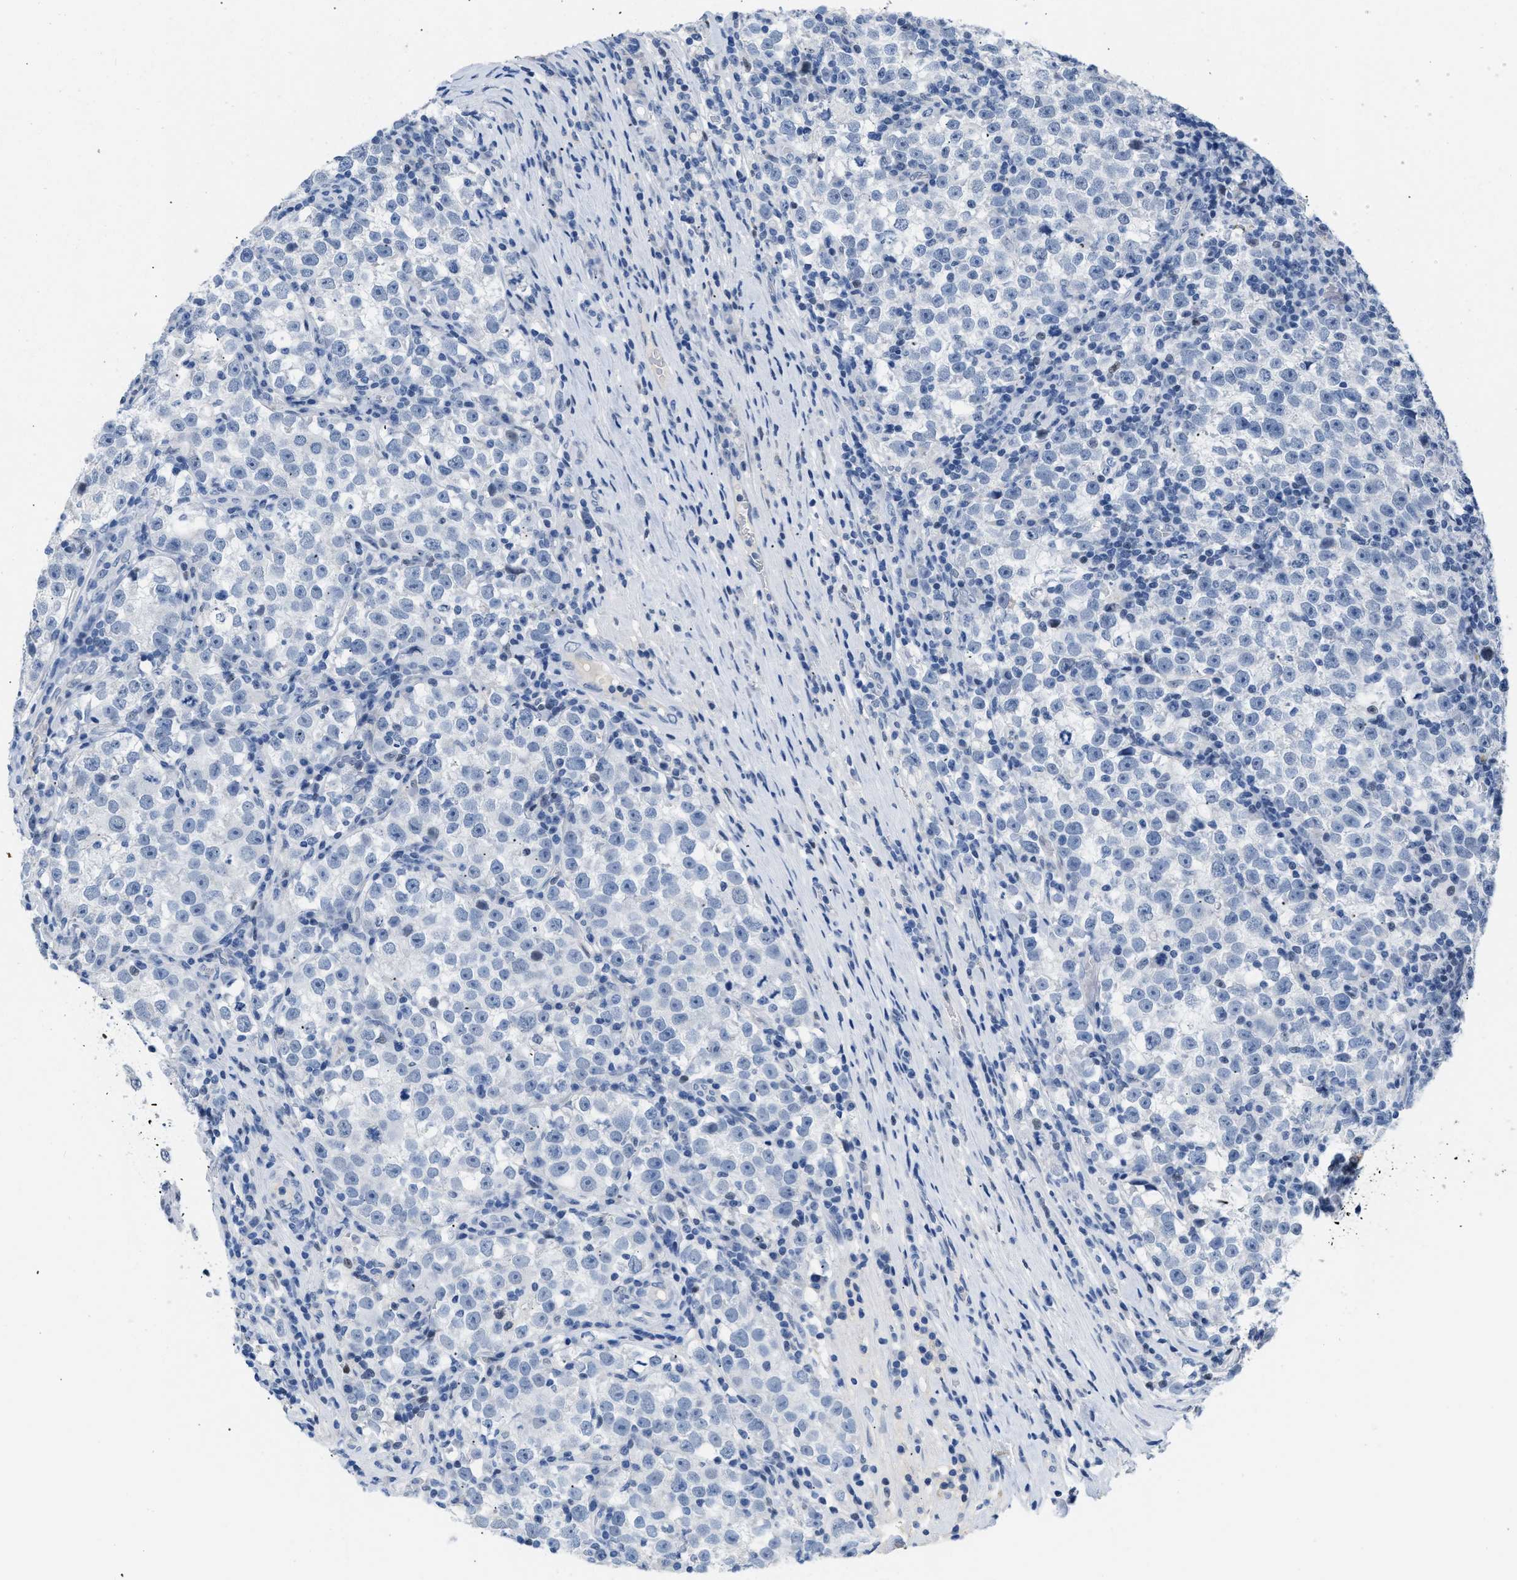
{"staining": {"intensity": "negative", "quantity": "none", "location": "none"}, "tissue": "testis cancer", "cell_type": "Tumor cells", "image_type": "cancer", "snomed": [{"axis": "morphology", "description": "Normal tissue, NOS"}, {"axis": "morphology", "description": "Seminoma, NOS"}, {"axis": "topography", "description": "Testis"}], "caption": "Tumor cells show no significant protein positivity in seminoma (testis).", "gene": "BOLL", "patient": {"sex": "male", "age": 43}}